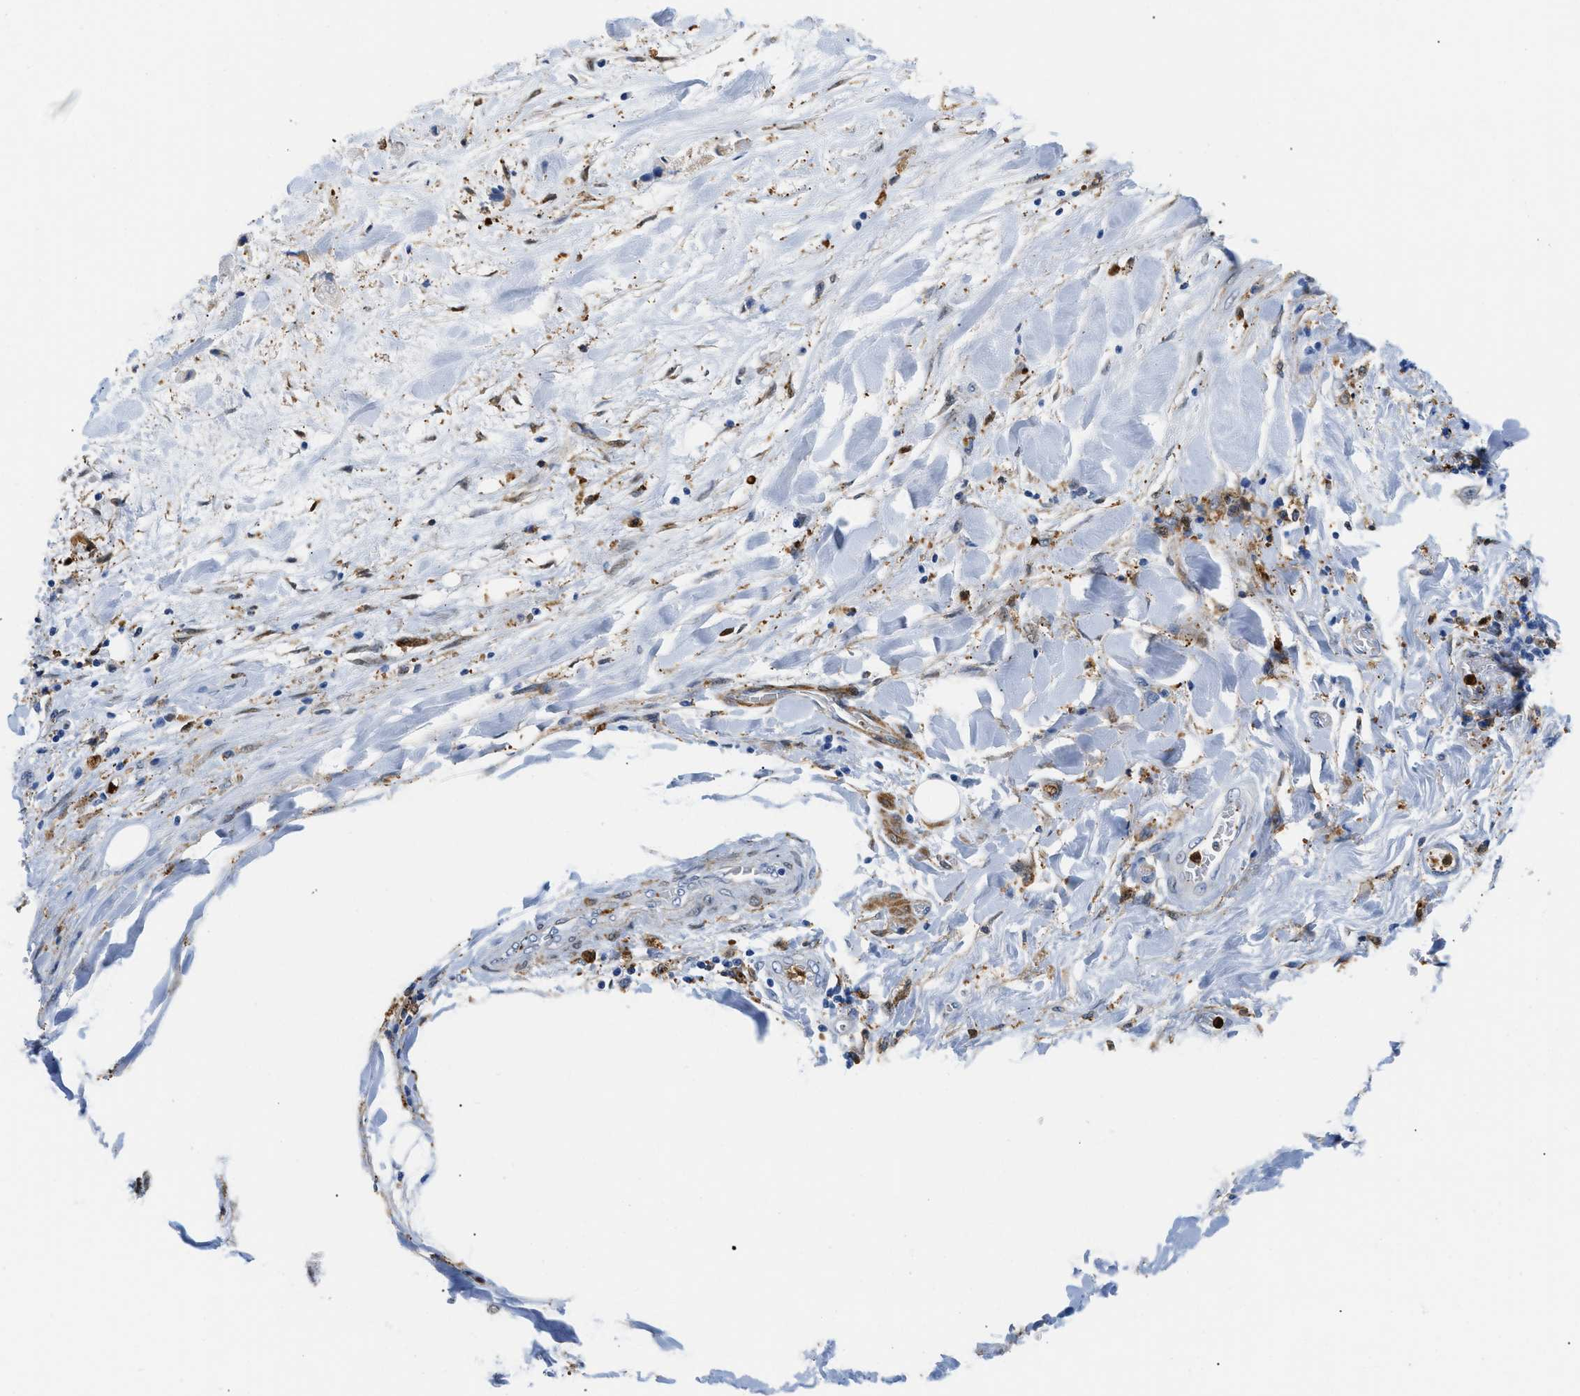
{"staining": {"intensity": "negative", "quantity": "none", "location": "none"}, "tissue": "adipose tissue", "cell_type": "Adipocytes", "image_type": "normal", "snomed": [{"axis": "morphology", "description": "Normal tissue, NOS"}, {"axis": "morphology", "description": "Cholangiocarcinoma"}, {"axis": "topography", "description": "Liver"}, {"axis": "topography", "description": "Peripheral nerve tissue"}], "caption": "This is an immunohistochemistry histopathology image of unremarkable adipose tissue. There is no expression in adipocytes.", "gene": "GSN", "patient": {"sex": "male", "age": 50}}